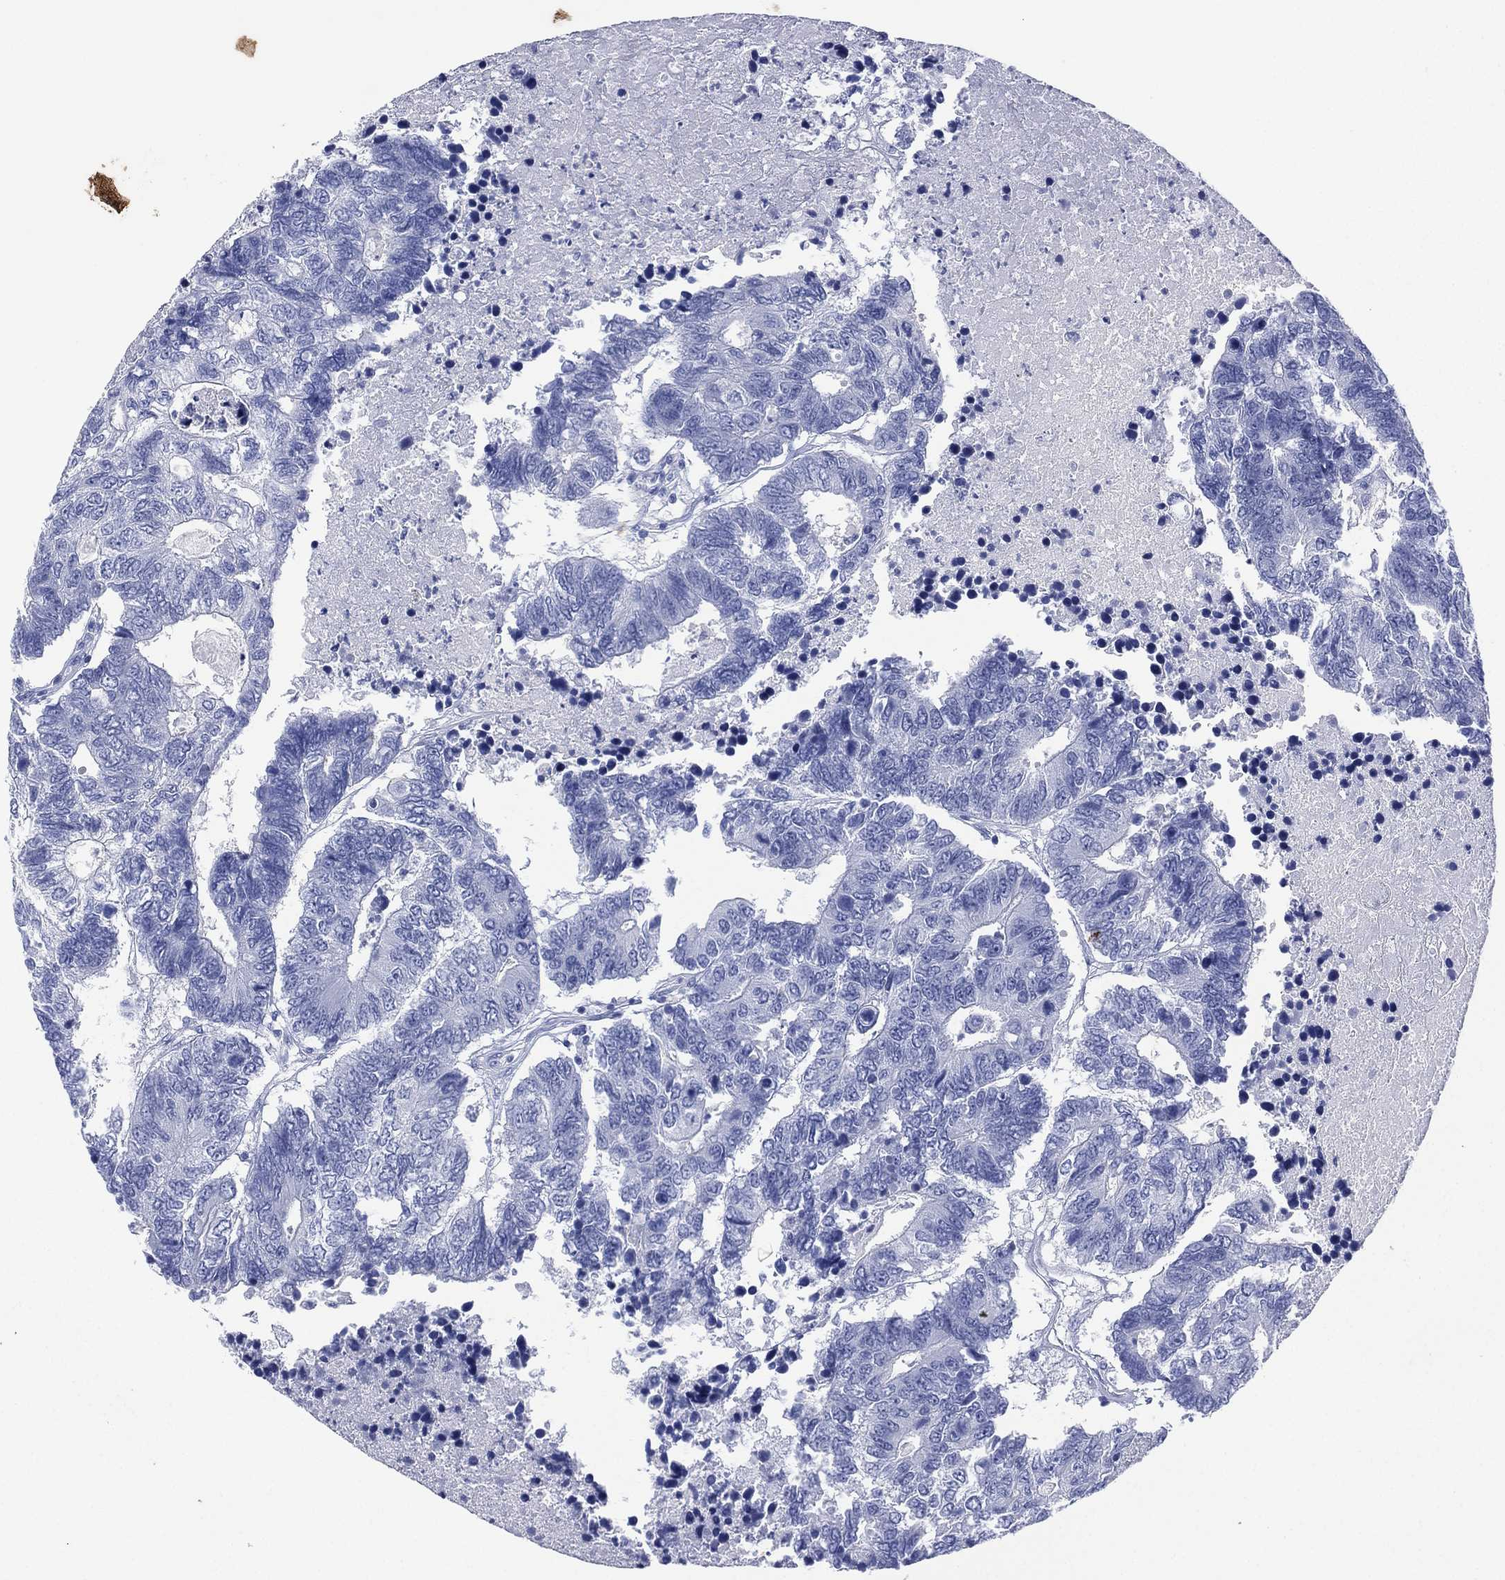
{"staining": {"intensity": "negative", "quantity": "none", "location": "none"}, "tissue": "colorectal cancer", "cell_type": "Tumor cells", "image_type": "cancer", "snomed": [{"axis": "morphology", "description": "Adenocarcinoma, NOS"}, {"axis": "topography", "description": "Colon"}], "caption": "Histopathology image shows no protein positivity in tumor cells of colorectal cancer tissue.", "gene": "DSG1", "patient": {"sex": "female", "age": 48}}